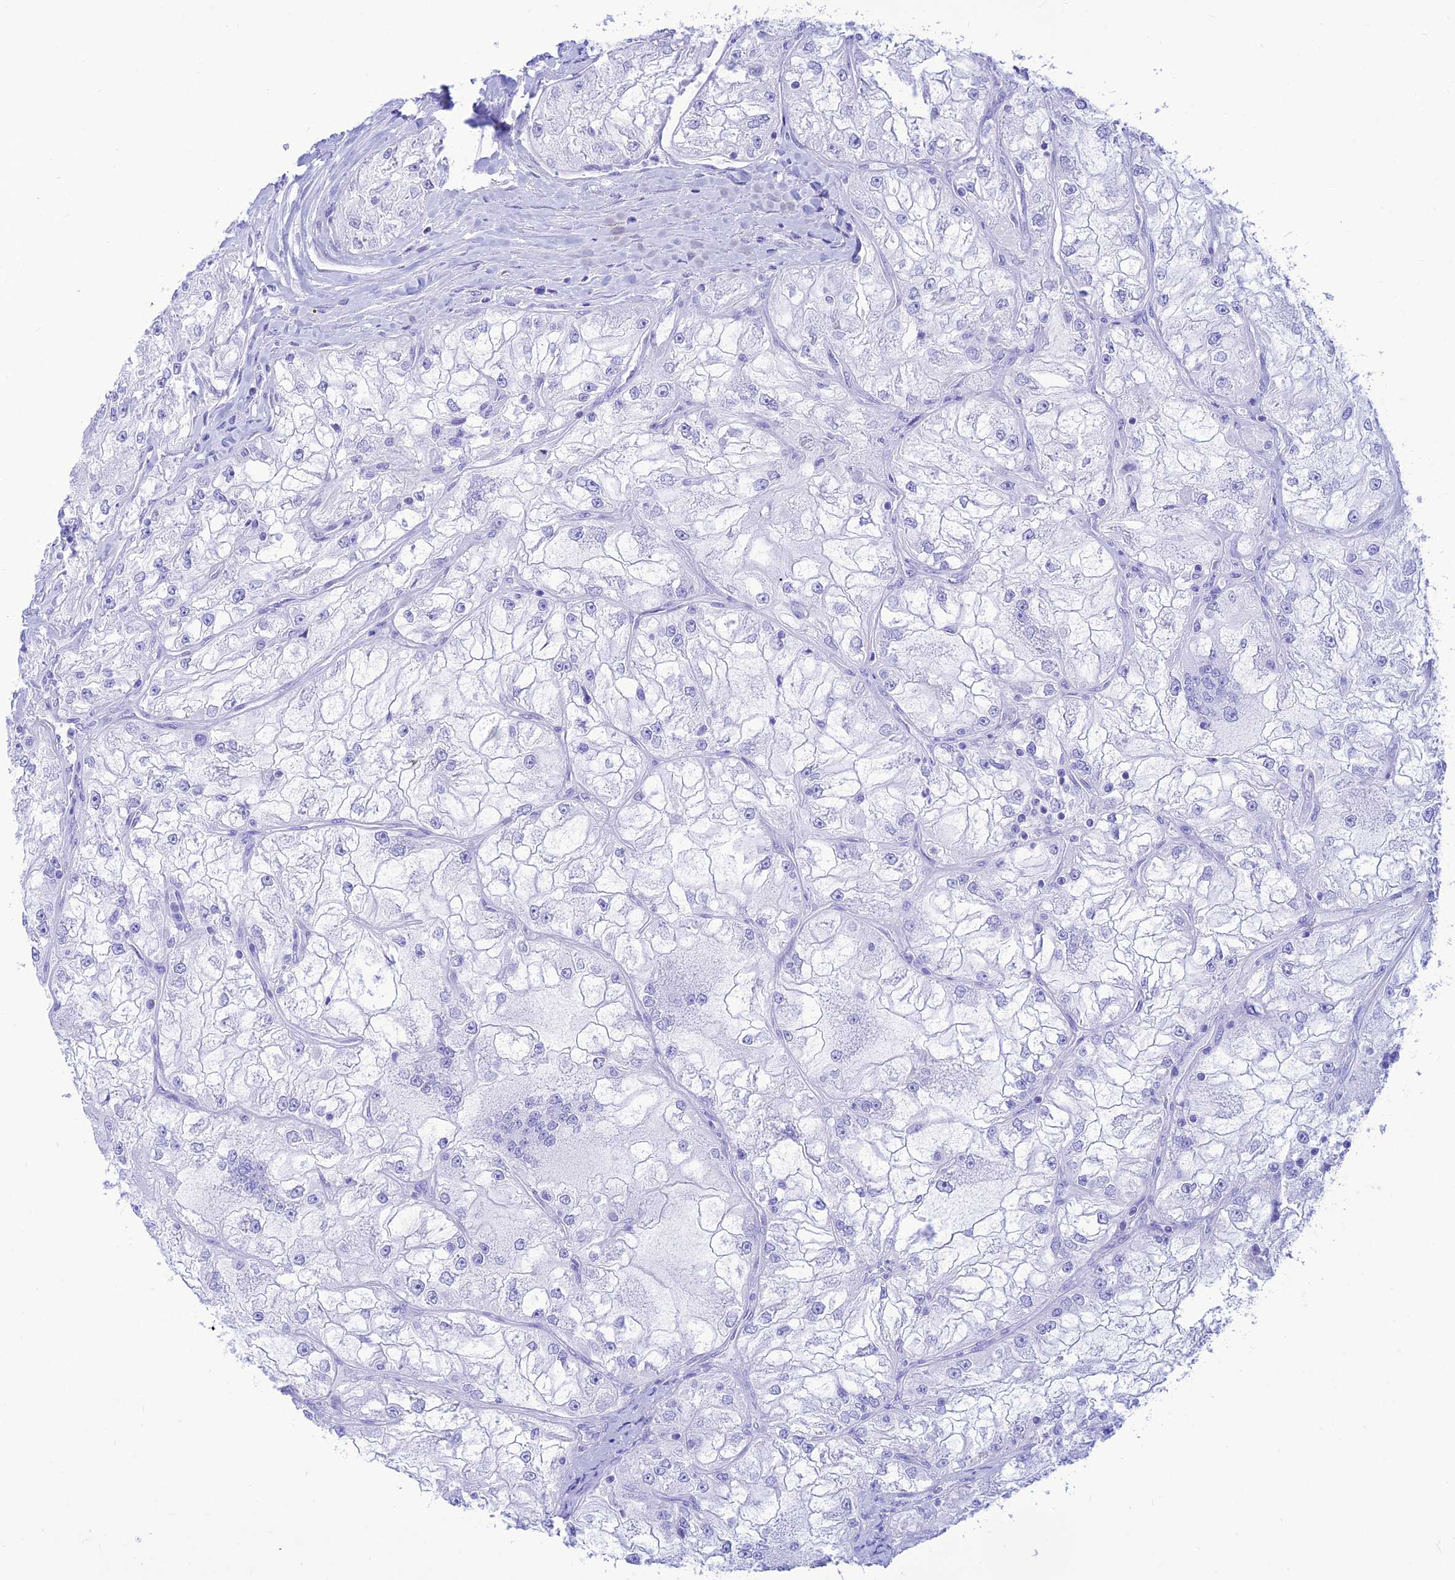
{"staining": {"intensity": "negative", "quantity": "none", "location": "none"}, "tissue": "renal cancer", "cell_type": "Tumor cells", "image_type": "cancer", "snomed": [{"axis": "morphology", "description": "Adenocarcinoma, NOS"}, {"axis": "topography", "description": "Kidney"}], "caption": "Tumor cells are negative for brown protein staining in renal cancer (adenocarcinoma).", "gene": "PRNP", "patient": {"sex": "female", "age": 72}}